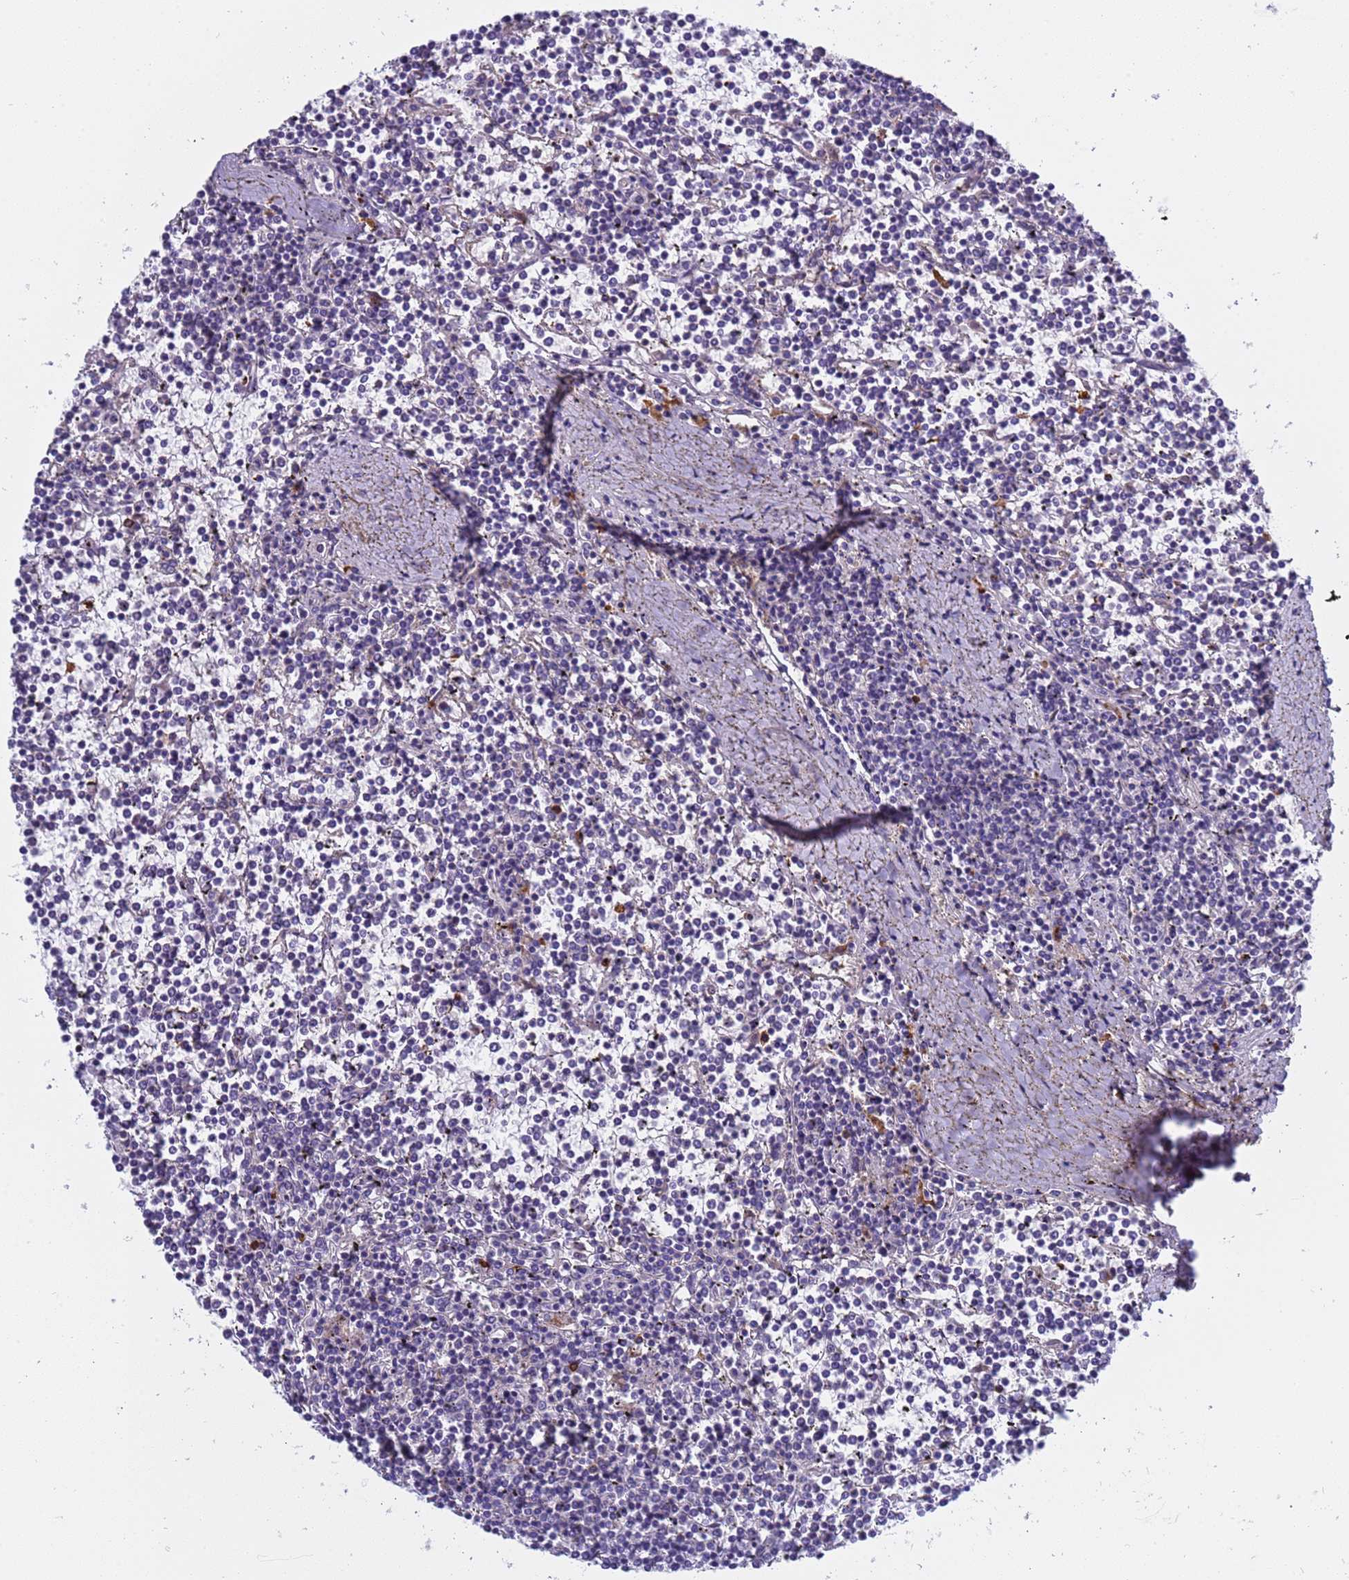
{"staining": {"intensity": "negative", "quantity": "none", "location": "none"}, "tissue": "lymphoma", "cell_type": "Tumor cells", "image_type": "cancer", "snomed": [{"axis": "morphology", "description": "Malignant lymphoma, non-Hodgkin's type, Low grade"}, {"axis": "topography", "description": "Spleen"}], "caption": "Malignant lymphoma, non-Hodgkin's type (low-grade) was stained to show a protein in brown. There is no significant expression in tumor cells.", "gene": "C4orf46", "patient": {"sex": "female", "age": 19}}